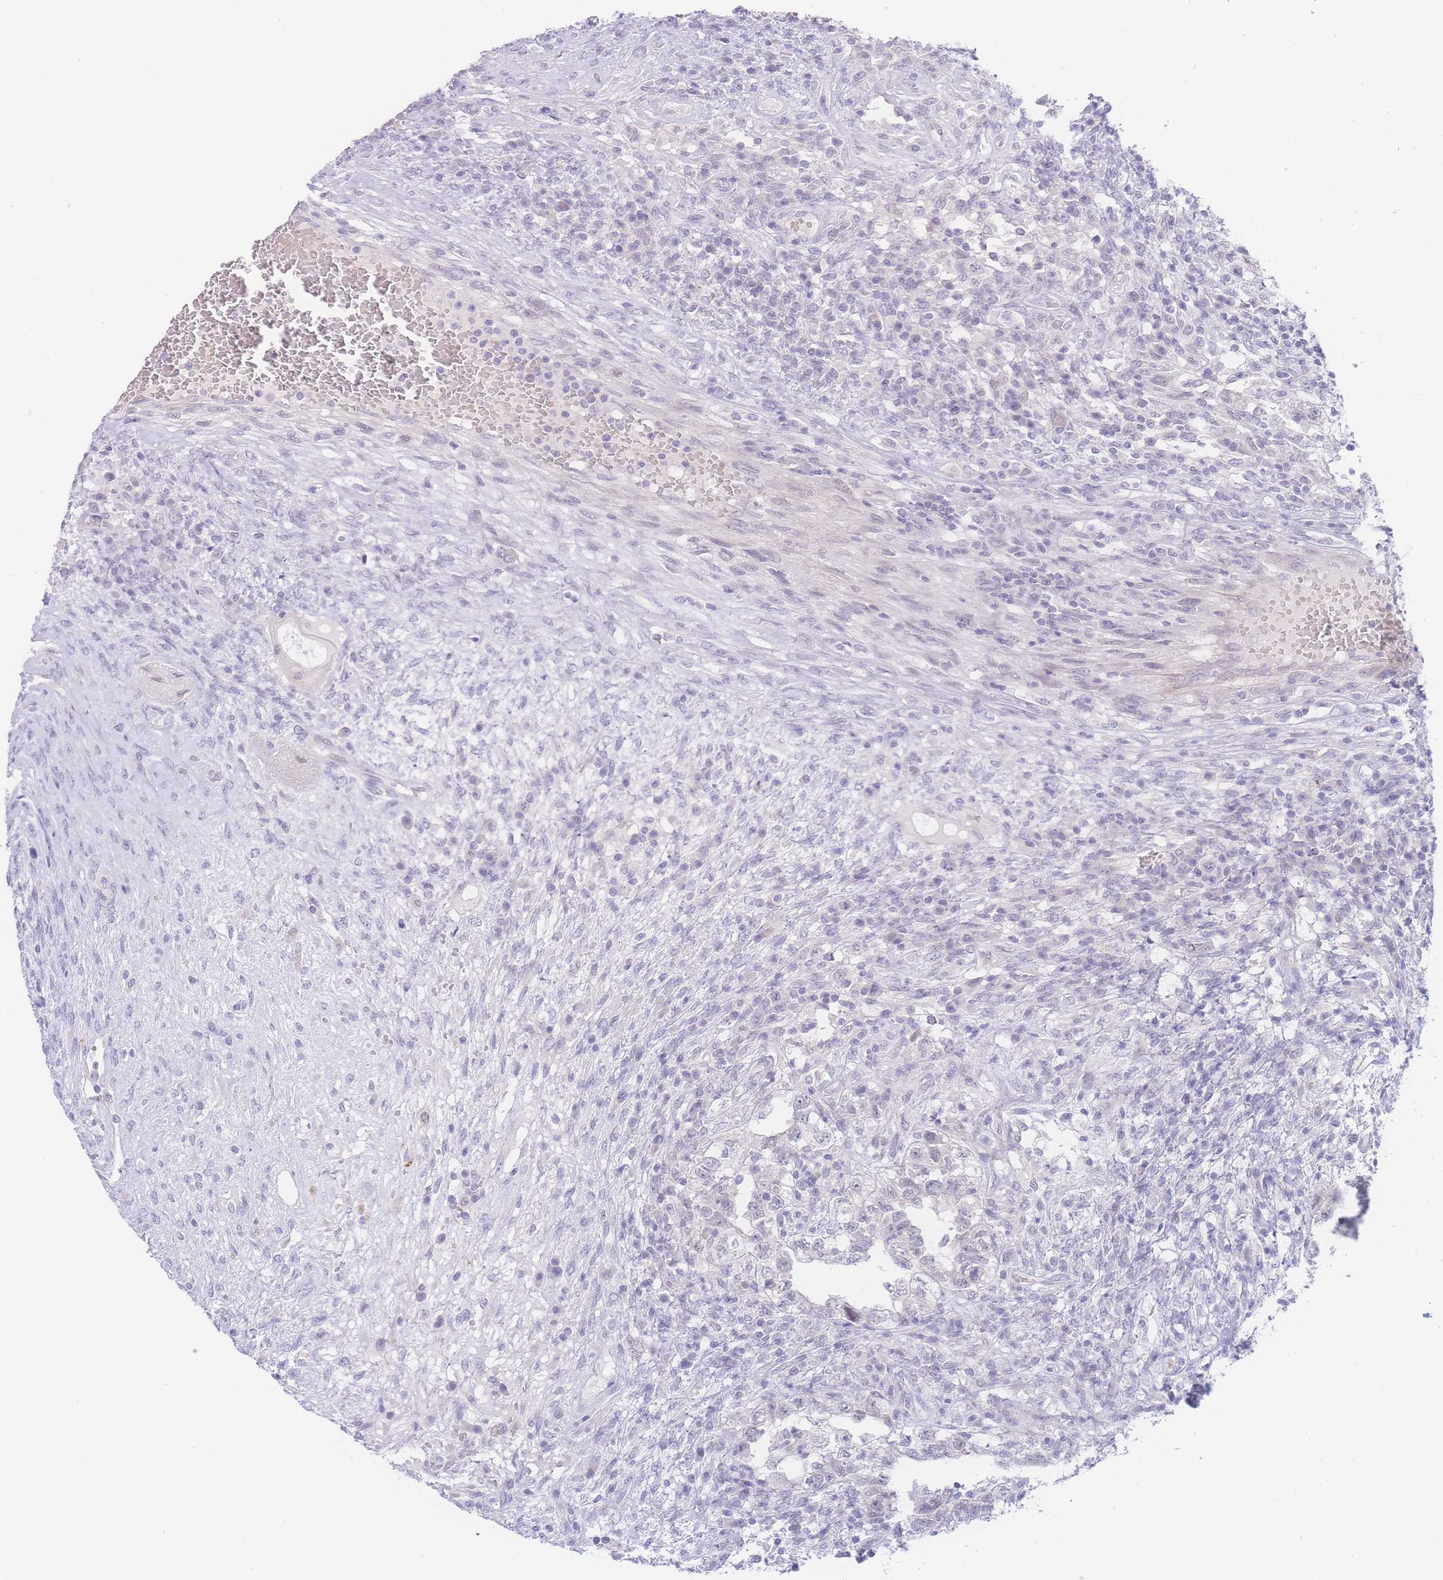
{"staining": {"intensity": "negative", "quantity": "none", "location": "none"}, "tissue": "testis cancer", "cell_type": "Tumor cells", "image_type": "cancer", "snomed": [{"axis": "morphology", "description": "Carcinoma, Embryonal, NOS"}, {"axis": "topography", "description": "Testis"}], "caption": "DAB (3,3'-diaminobenzidine) immunohistochemical staining of testis cancer demonstrates no significant staining in tumor cells.", "gene": "PRSS22", "patient": {"sex": "male", "age": 26}}